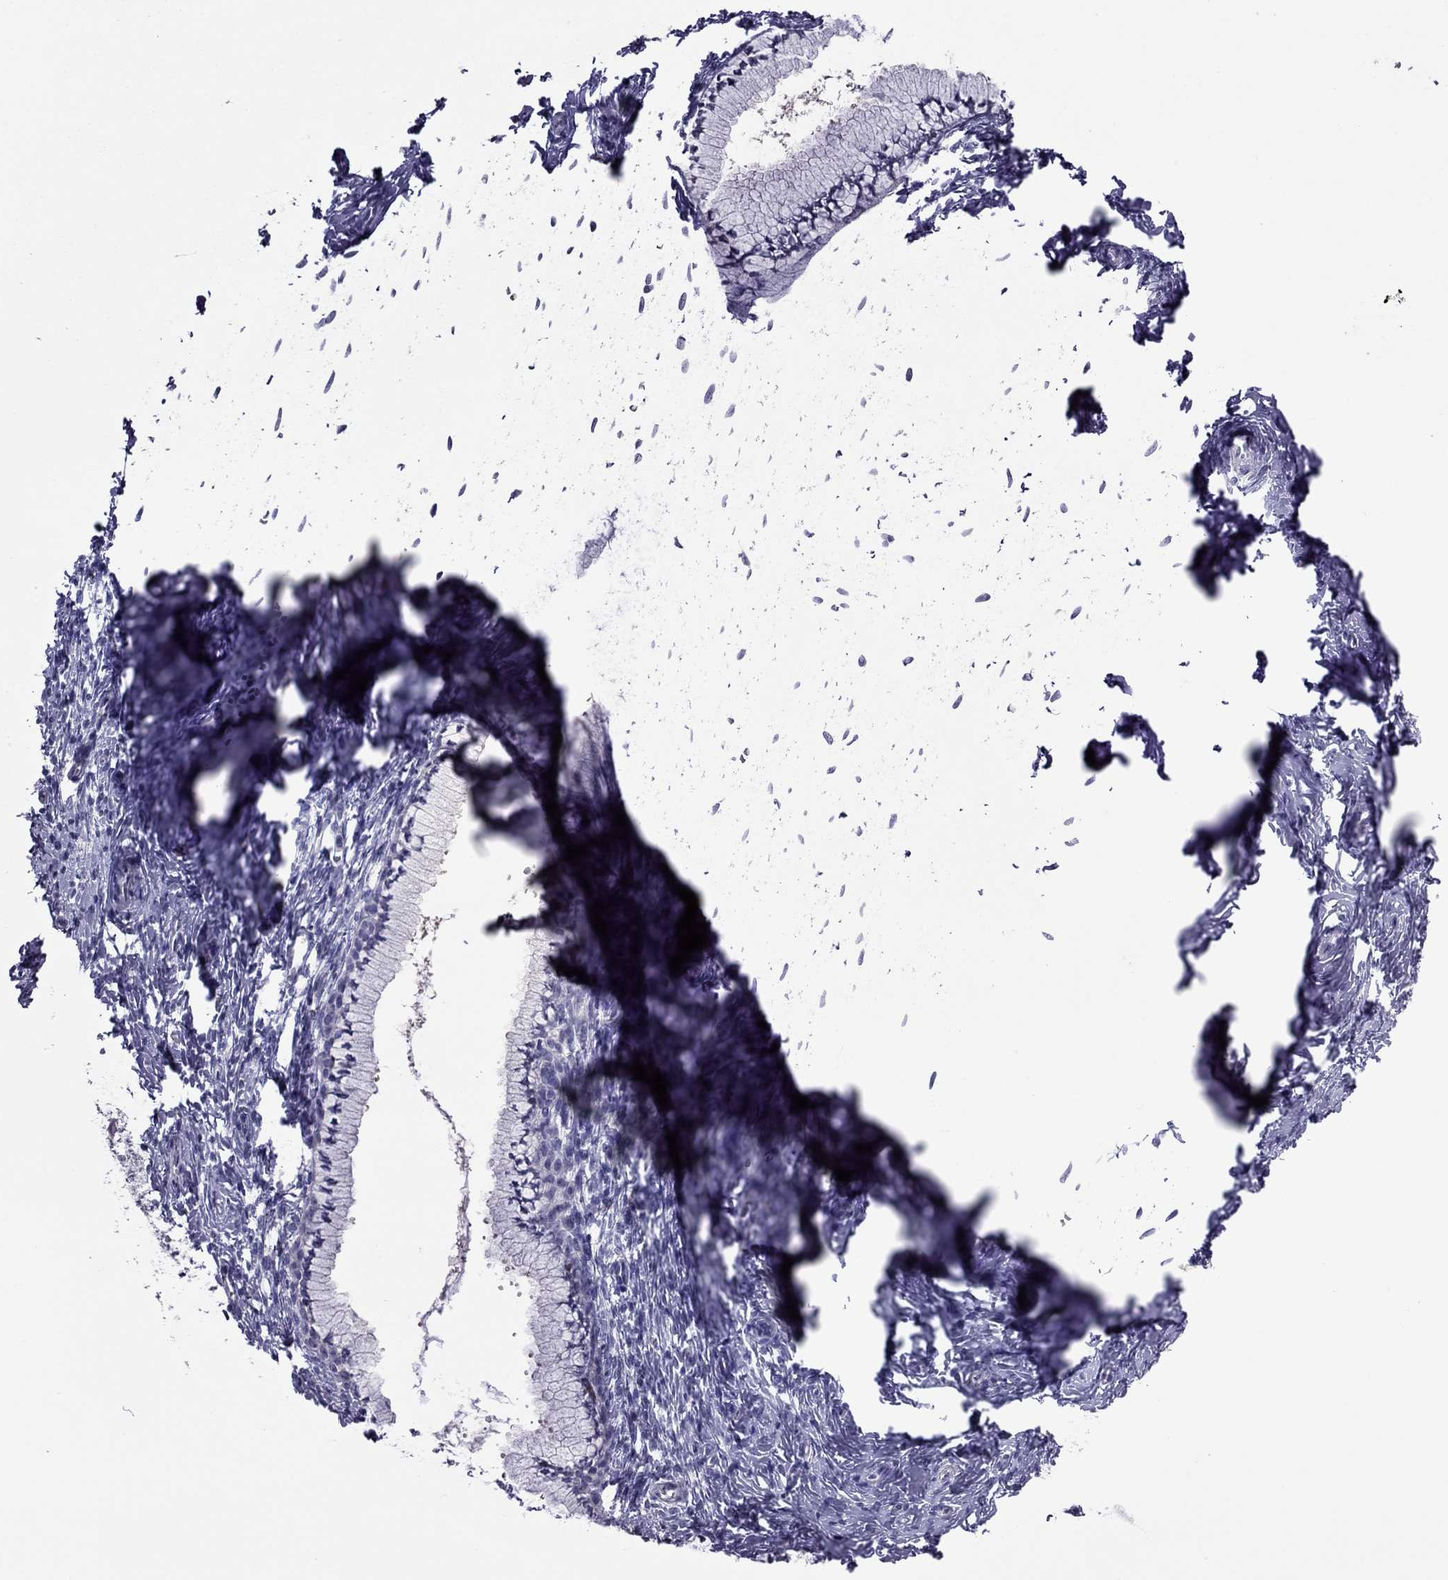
{"staining": {"intensity": "negative", "quantity": "none", "location": "none"}, "tissue": "cervical cancer", "cell_type": "Tumor cells", "image_type": "cancer", "snomed": [{"axis": "morphology", "description": "Squamous cell carcinoma, NOS"}, {"axis": "topography", "description": "Cervix"}], "caption": "The image reveals no staining of tumor cells in cervical squamous cell carcinoma. (Brightfield microscopy of DAB IHC at high magnification).", "gene": "SPINT3", "patient": {"sex": "female", "age": 62}}